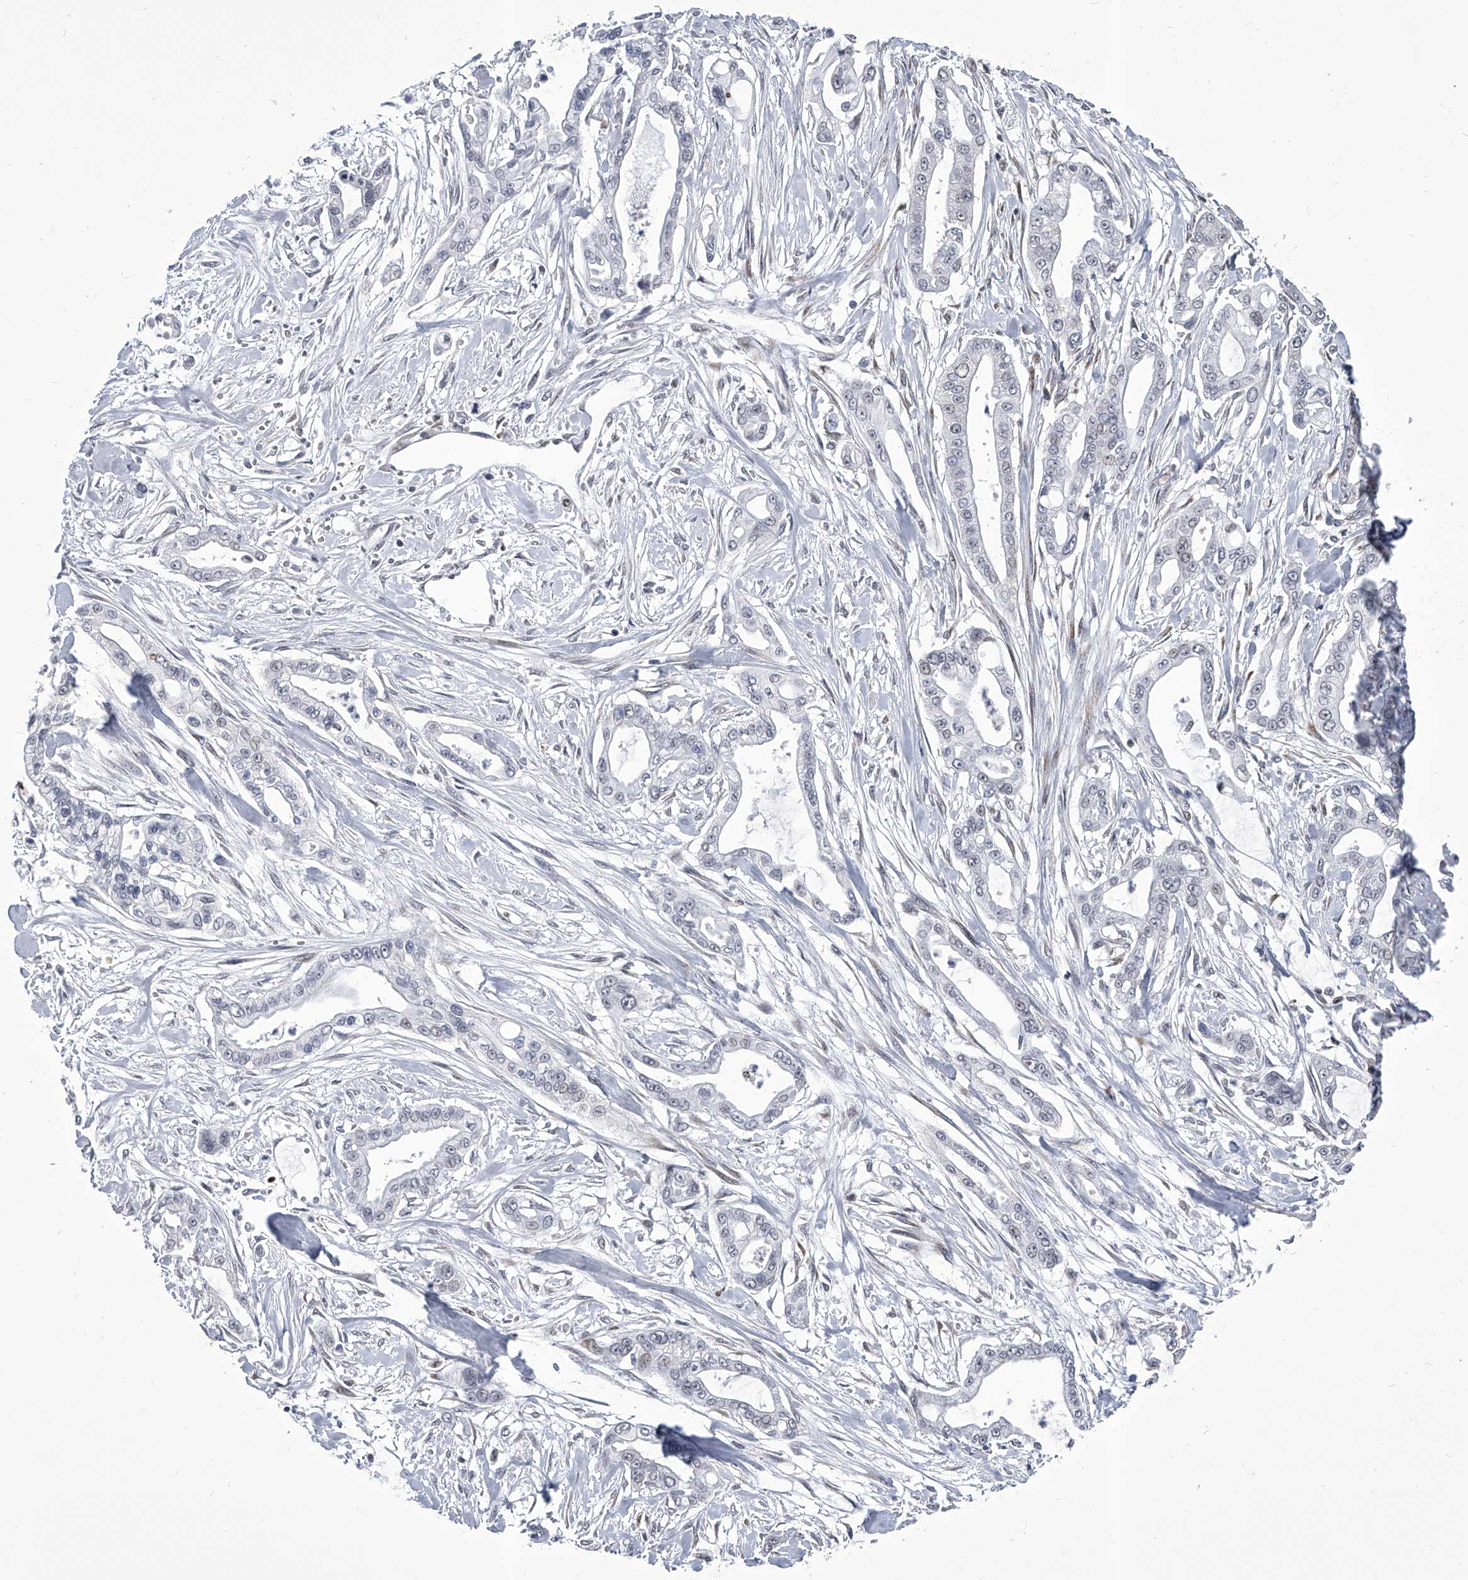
{"staining": {"intensity": "weak", "quantity": "<25%", "location": "nuclear"}, "tissue": "pancreatic cancer", "cell_type": "Tumor cells", "image_type": "cancer", "snomed": [{"axis": "morphology", "description": "Adenocarcinoma, NOS"}, {"axis": "topography", "description": "Pancreas"}], "caption": "This micrograph is of pancreatic cancer stained with immunohistochemistry (IHC) to label a protein in brown with the nuclei are counter-stained blue. There is no staining in tumor cells. (DAB immunohistochemistry (IHC), high magnification).", "gene": "CMTR1", "patient": {"sex": "male", "age": 68}}